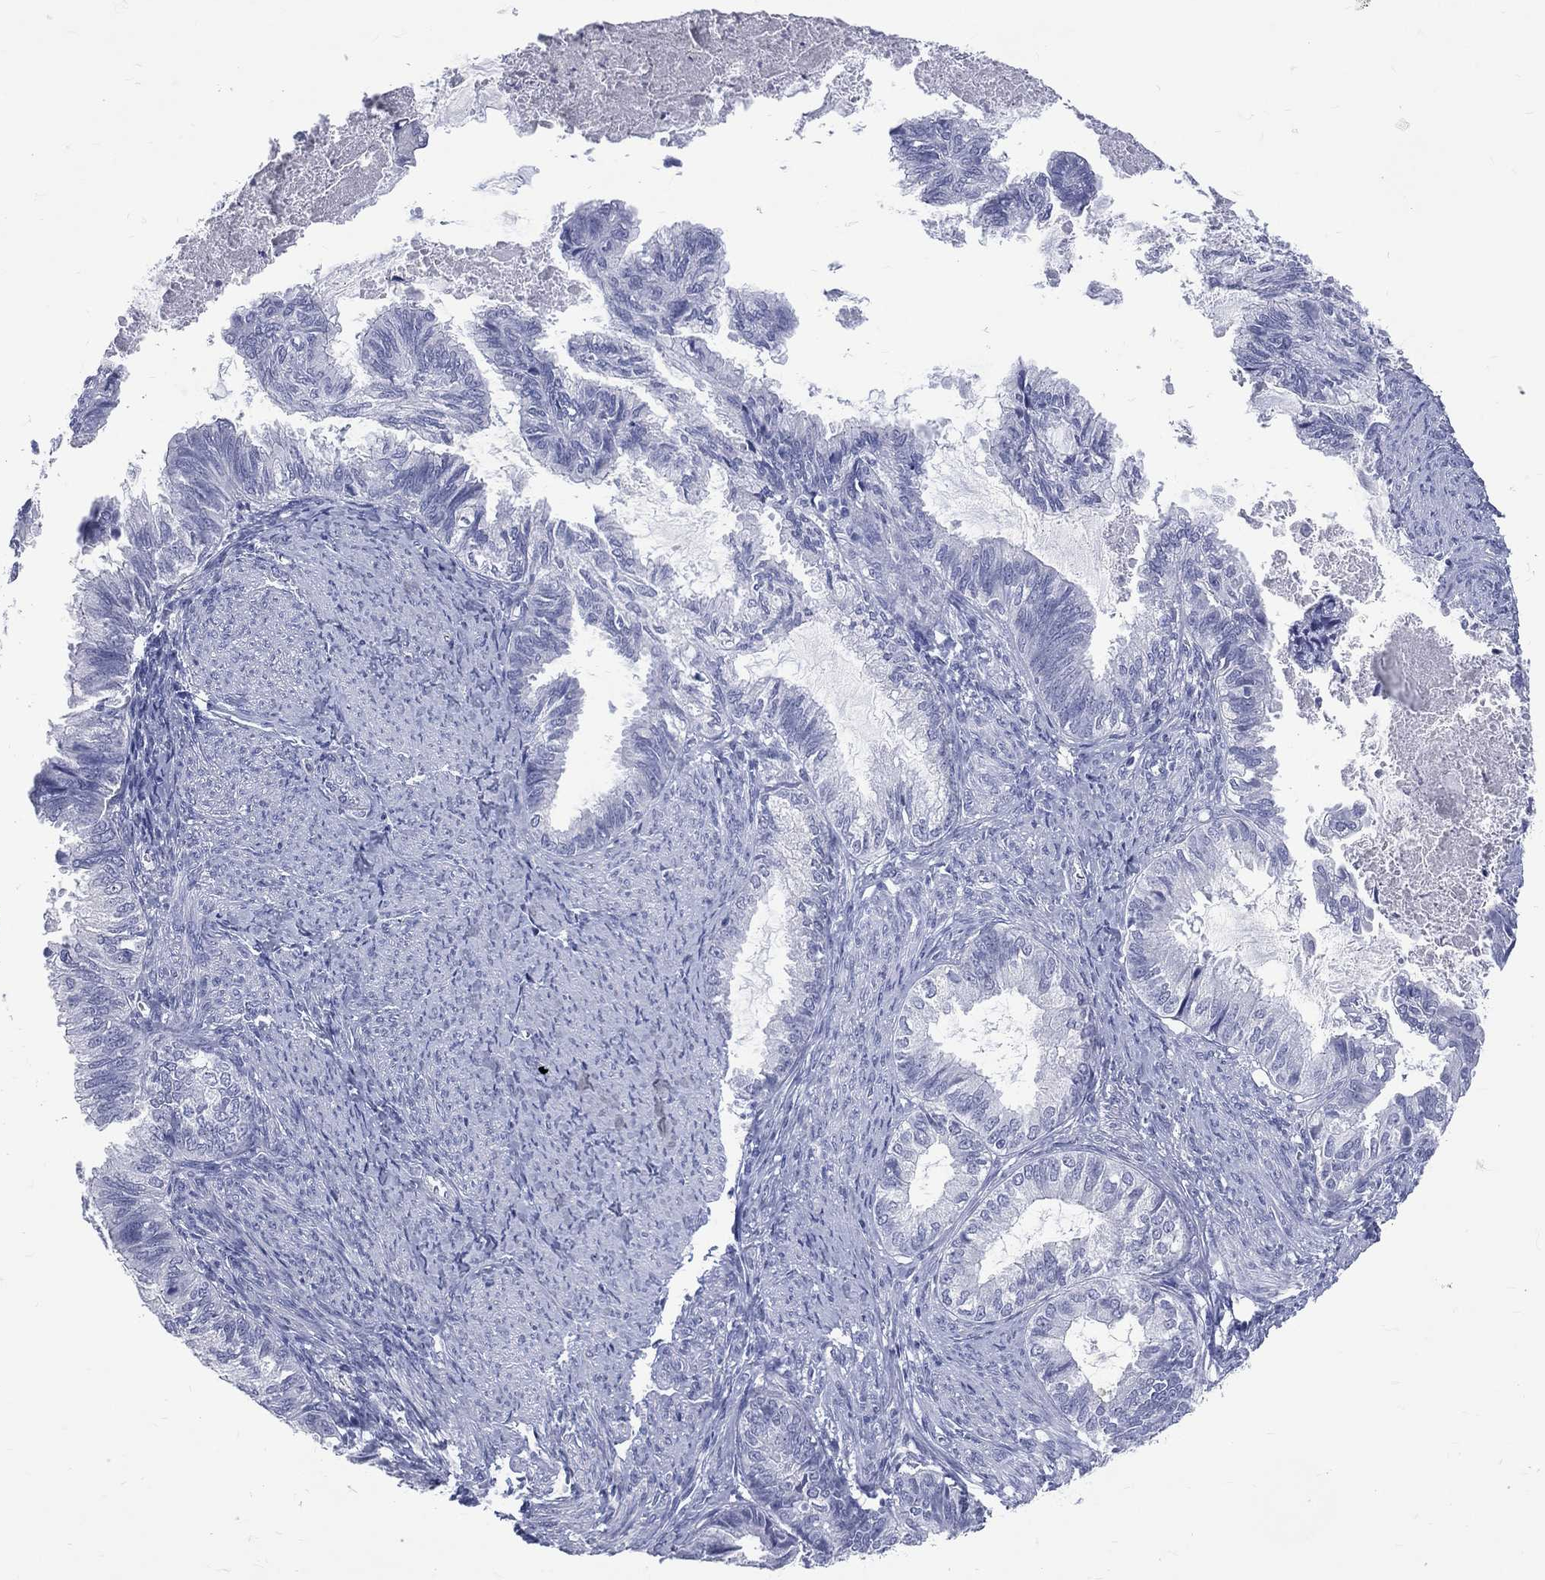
{"staining": {"intensity": "negative", "quantity": "none", "location": "none"}, "tissue": "endometrial cancer", "cell_type": "Tumor cells", "image_type": "cancer", "snomed": [{"axis": "morphology", "description": "Adenocarcinoma, NOS"}, {"axis": "topography", "description": "Endometrium"}], "caption": "DAB immunohistochemical staining of endometrial cancer (adenocarcinoma) demonstrates no significant positivity in tumor cells. Brightfield microscopy of immunohistochemistry stained with DAB (3,3'-diaminobenzidine) (brown) and hematoxylin (blue), captured at high magnification.", "gene": "MLLT10", "patient": {"sex": "female", "age": 86}}